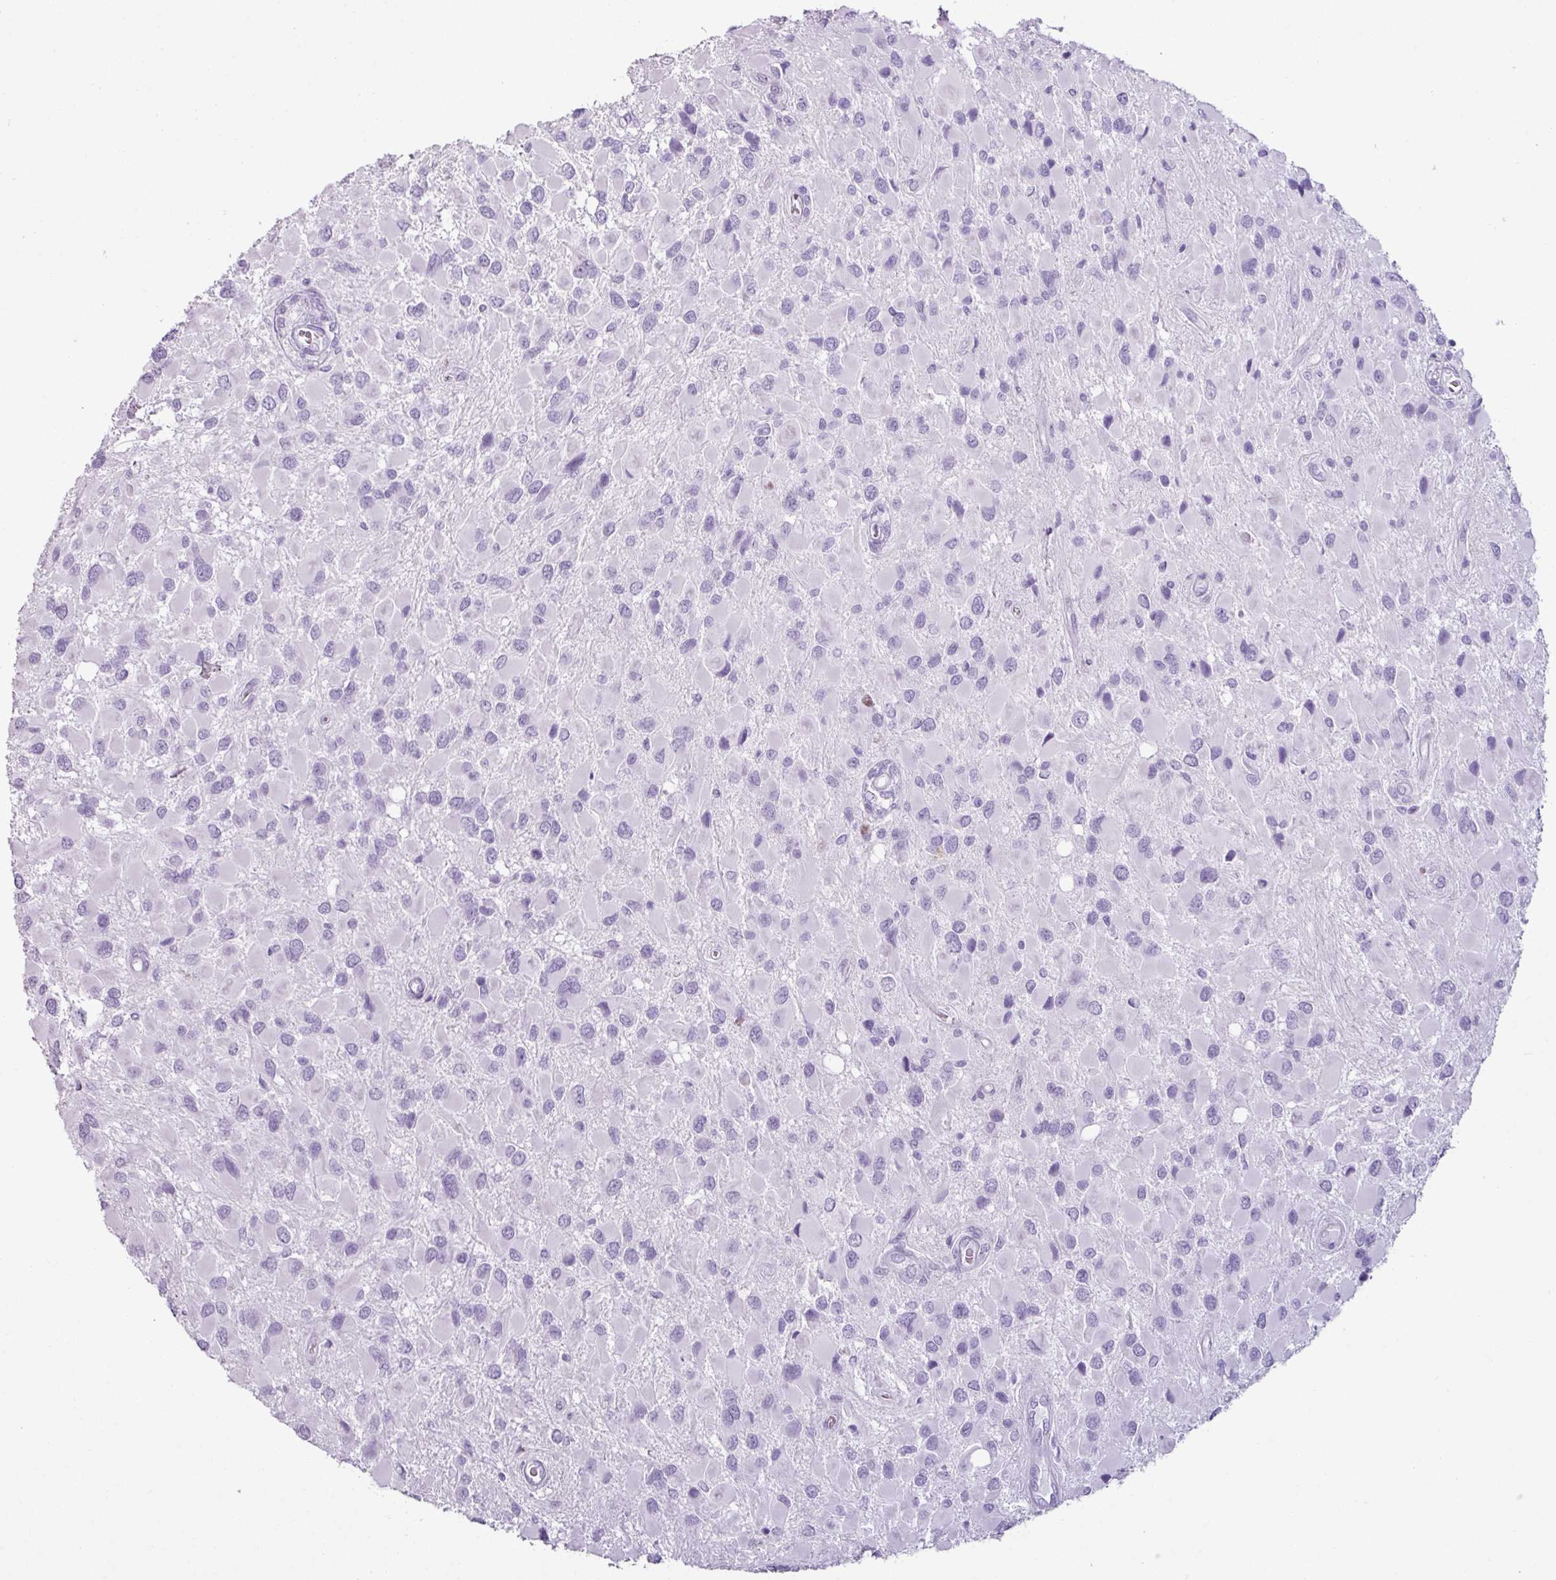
{"staining": {"intensity": "negative", "quantity": "none", "location": "none"}, "tissue": "glioma", "cell_type": "Tumor cells", "image_type": "cancer", "snomed": [{"axis": "morphology", "description": "Glioma, malignant, High grade"}, {"axis": "topography", "description": "Brain"}], "caption": "High-grade glioma (malignant) was stained to show a protein in brown. There is no significant expression in tumor cells.", "gene": "SCT", "patient": {"sex": "male", "age": 53}}